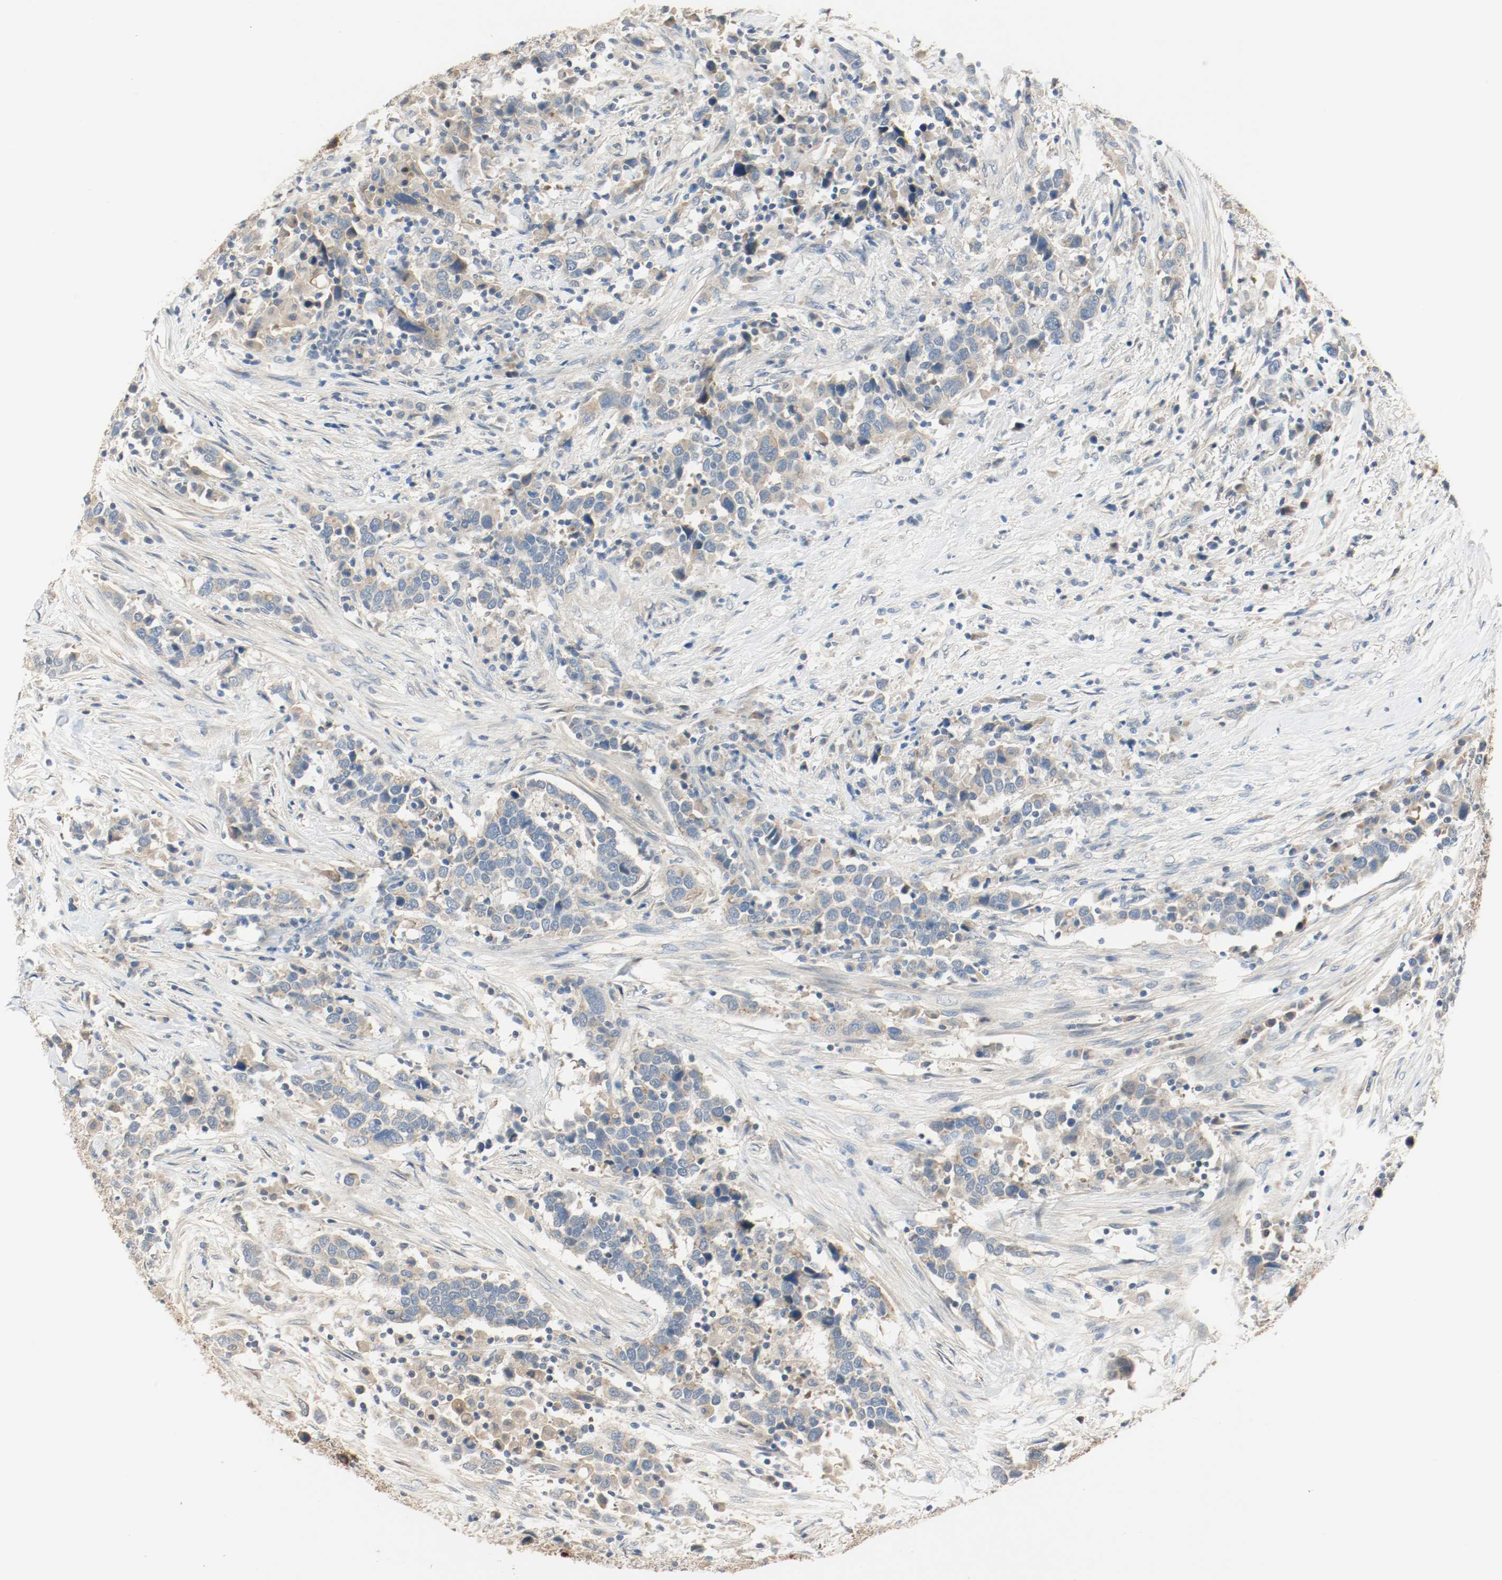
{"staining": {"intensity": "weak", "quantity": ">75%", "location": "cytoplasmic/membranous"}, "tissue": "urothelial cancer", "cell_type": "Tumor cells", "image_type": "cancer", "snomed": [{"axis": "morphology", "description": "Urothelial carcinoma, High grade"}, {"axis": "topography", "description": "Urinary bladder"}], "caption": "This is an image of IHC staining of urothelial carcinoma (high-grade), which shows weak staining in the cytoplasmic/membranous of tumor cells.", "gene": "MELTF", "patient": {"sex": "male", "age": 61}}